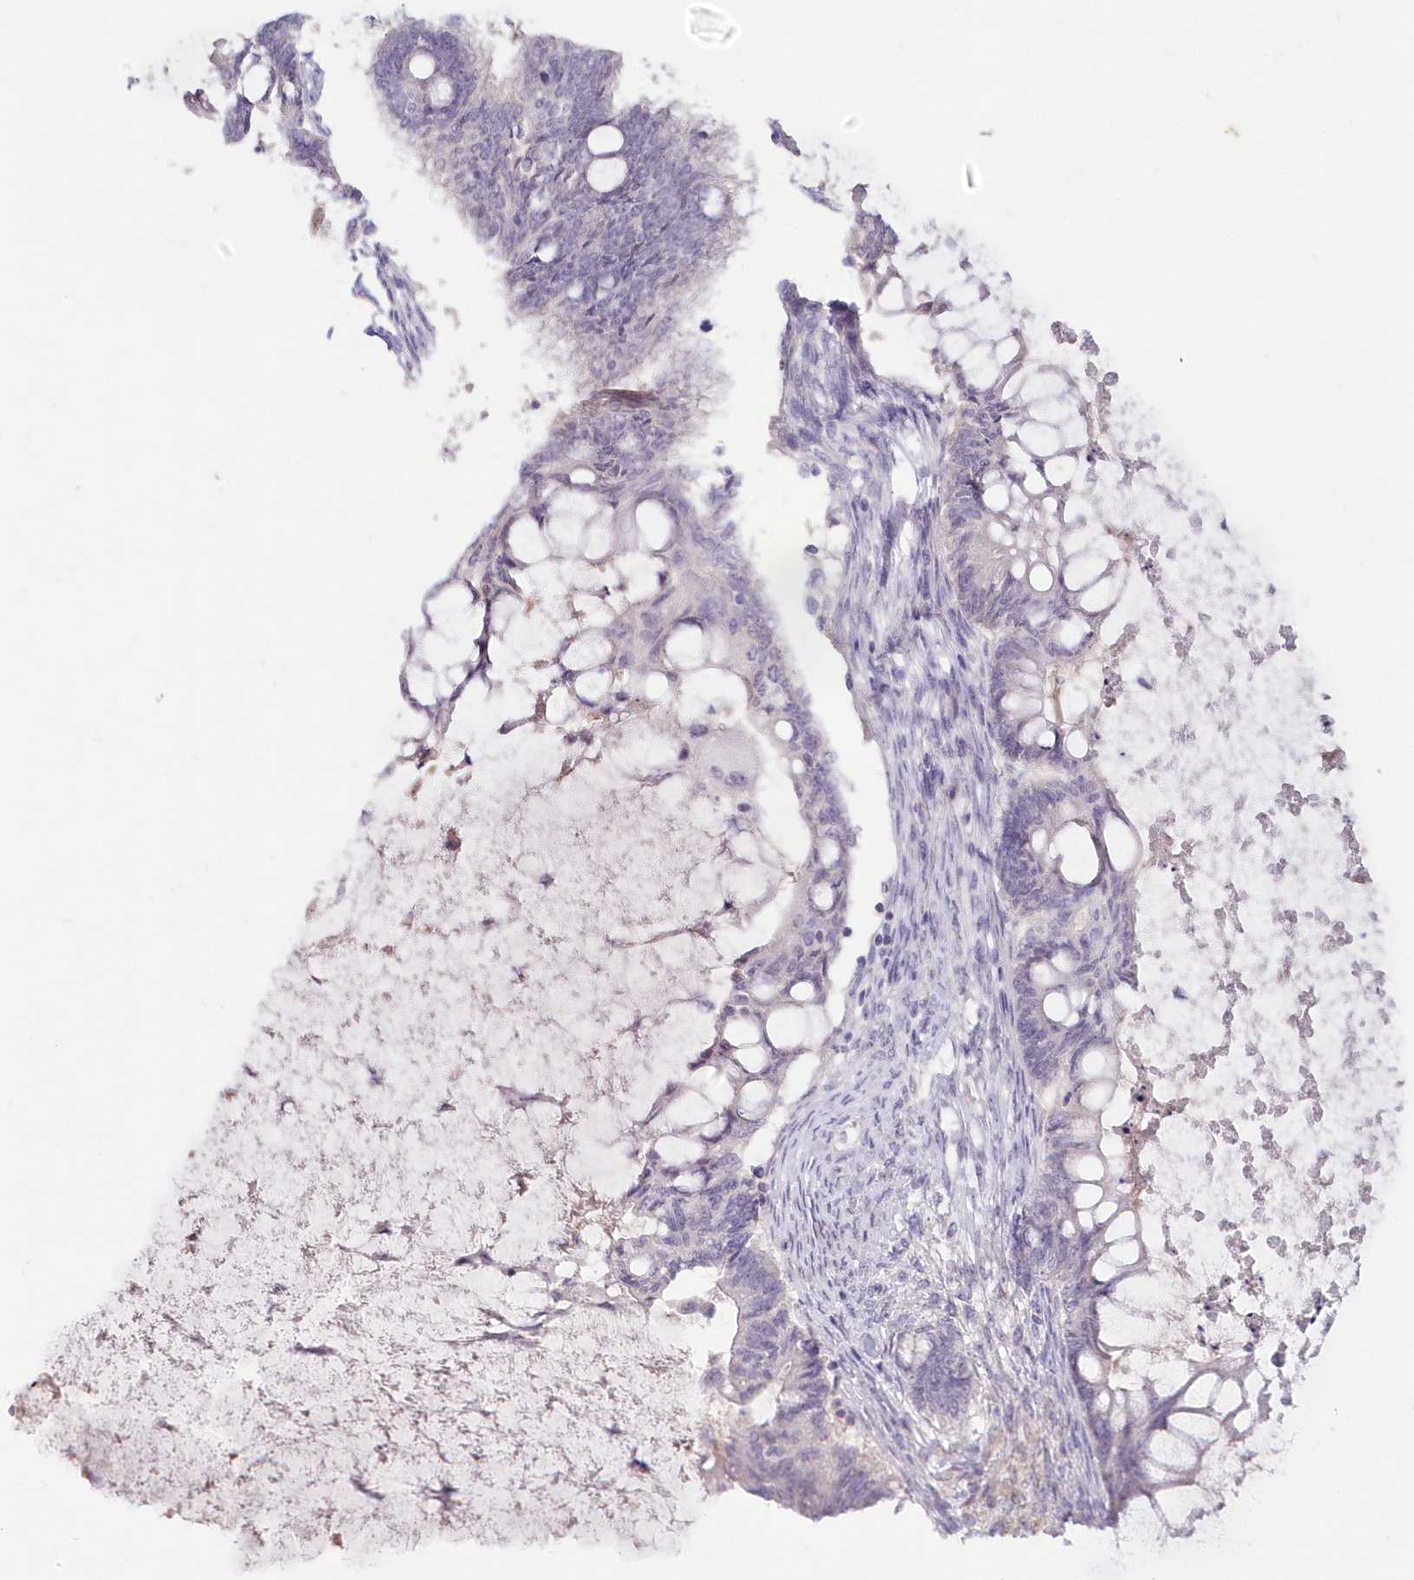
{"staining": {"intensity": "negative", "quantity": "none", "location": "none"}, "tissue": "ovarian cancer", "cell_type": "Tumor cells", "image_type": "cancer", "snomed": [{"axis": "morphology", "description": "Cystadenocarcinoma, mucinous, NOS"}, {"axis": "topography", "description": "Ovary"}], "caption": "DAB (3,3'-diaminobenzidine) immunohistochemical staining of human ovarian cancer displays no significant positivity in tumor cells.", "gene": "SNED1", "patient": {"sex": "female", "age": 61}}